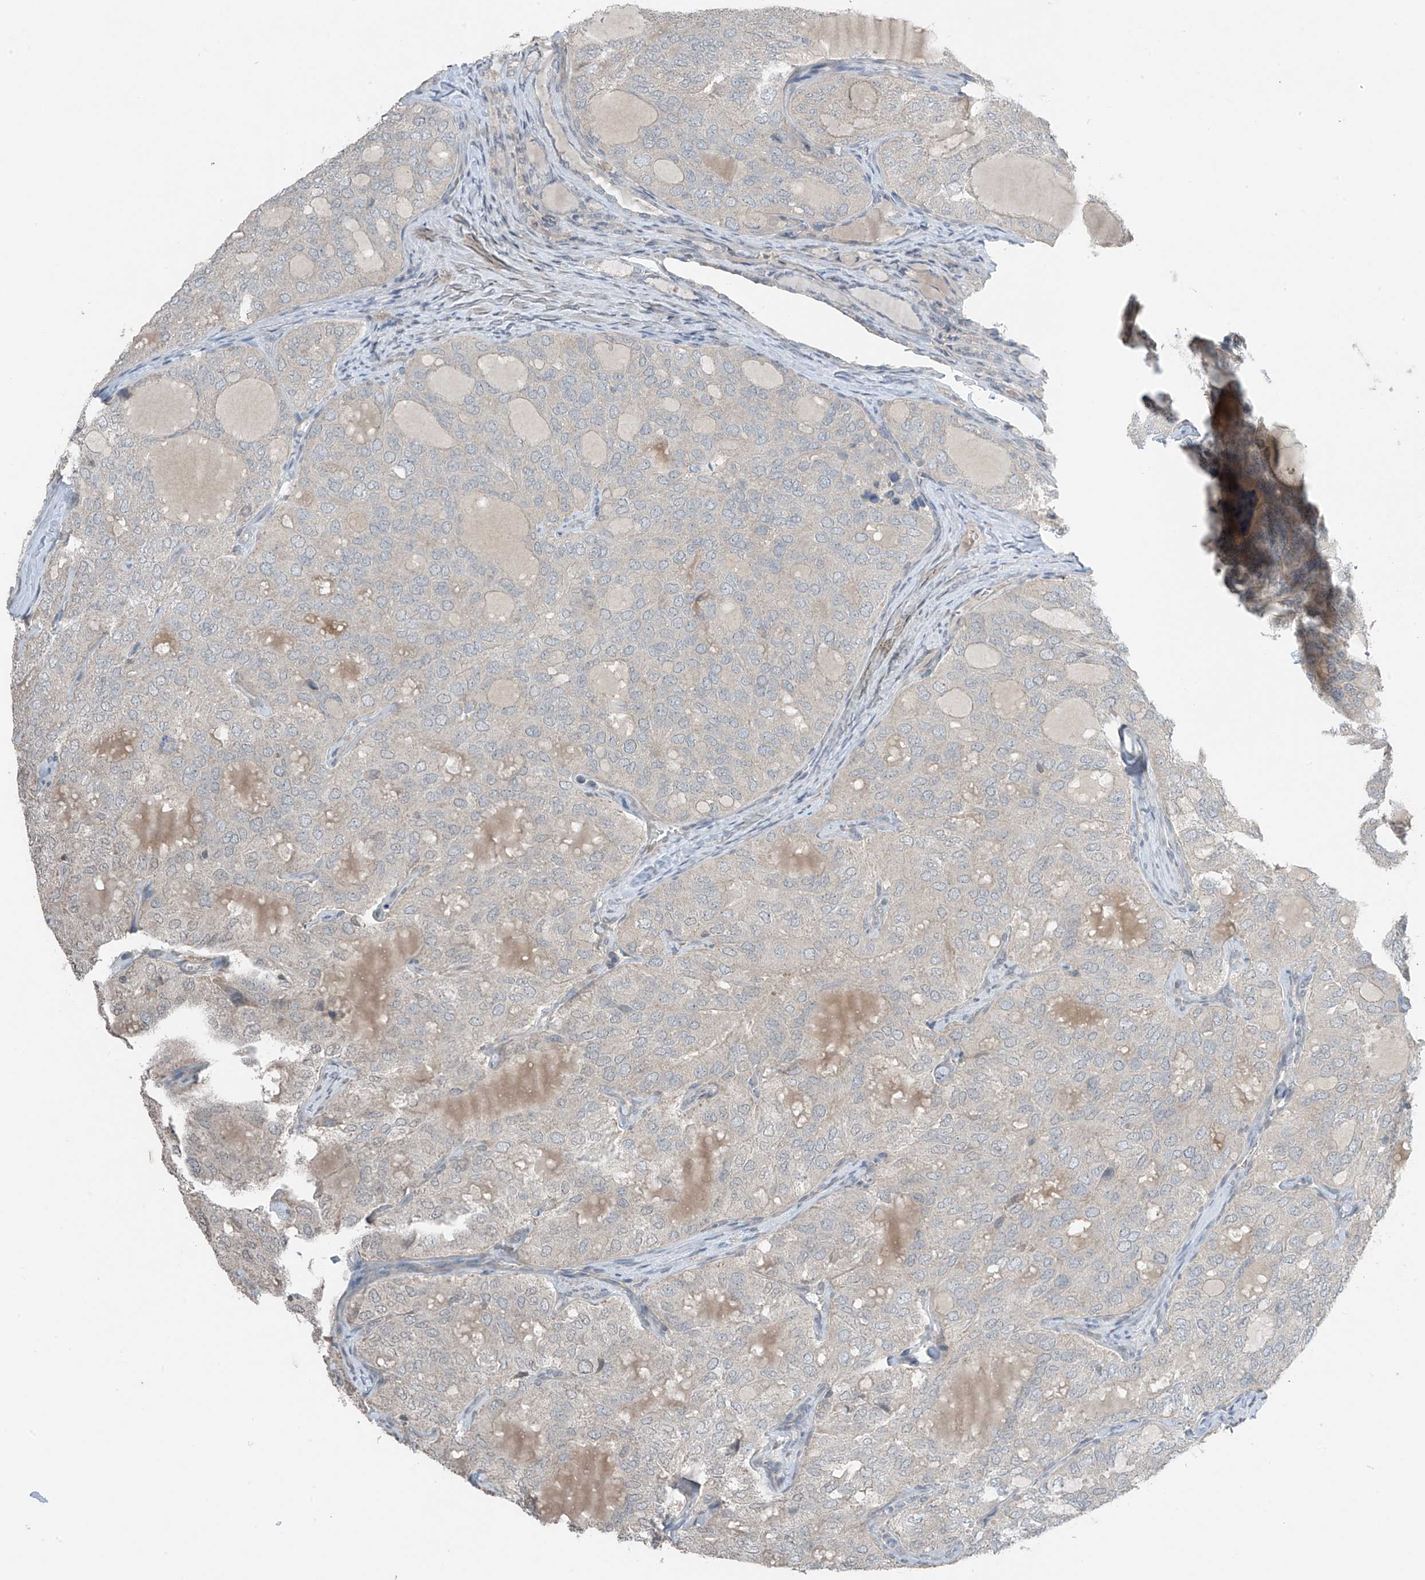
{"staining": {"intensity": "negative", "quantity": "none", "location": "none"}, "tissue": "thyroid cancer", "cell_type": "Tumor cells", "image_type": "cancer", "snomed": [{"axis": "morphology", "description": "Follicular adenoma carcinoma, NOS"}, {"axis": "topography", "description": "Thyroid gland"}], "caption": "Immunohistochemistry of human follicular adenoma carcinoma (thyroid) shows no expression in tumor cells.", "gene": "HOXA11", "patient": {"sex": "male", "age": 75}}